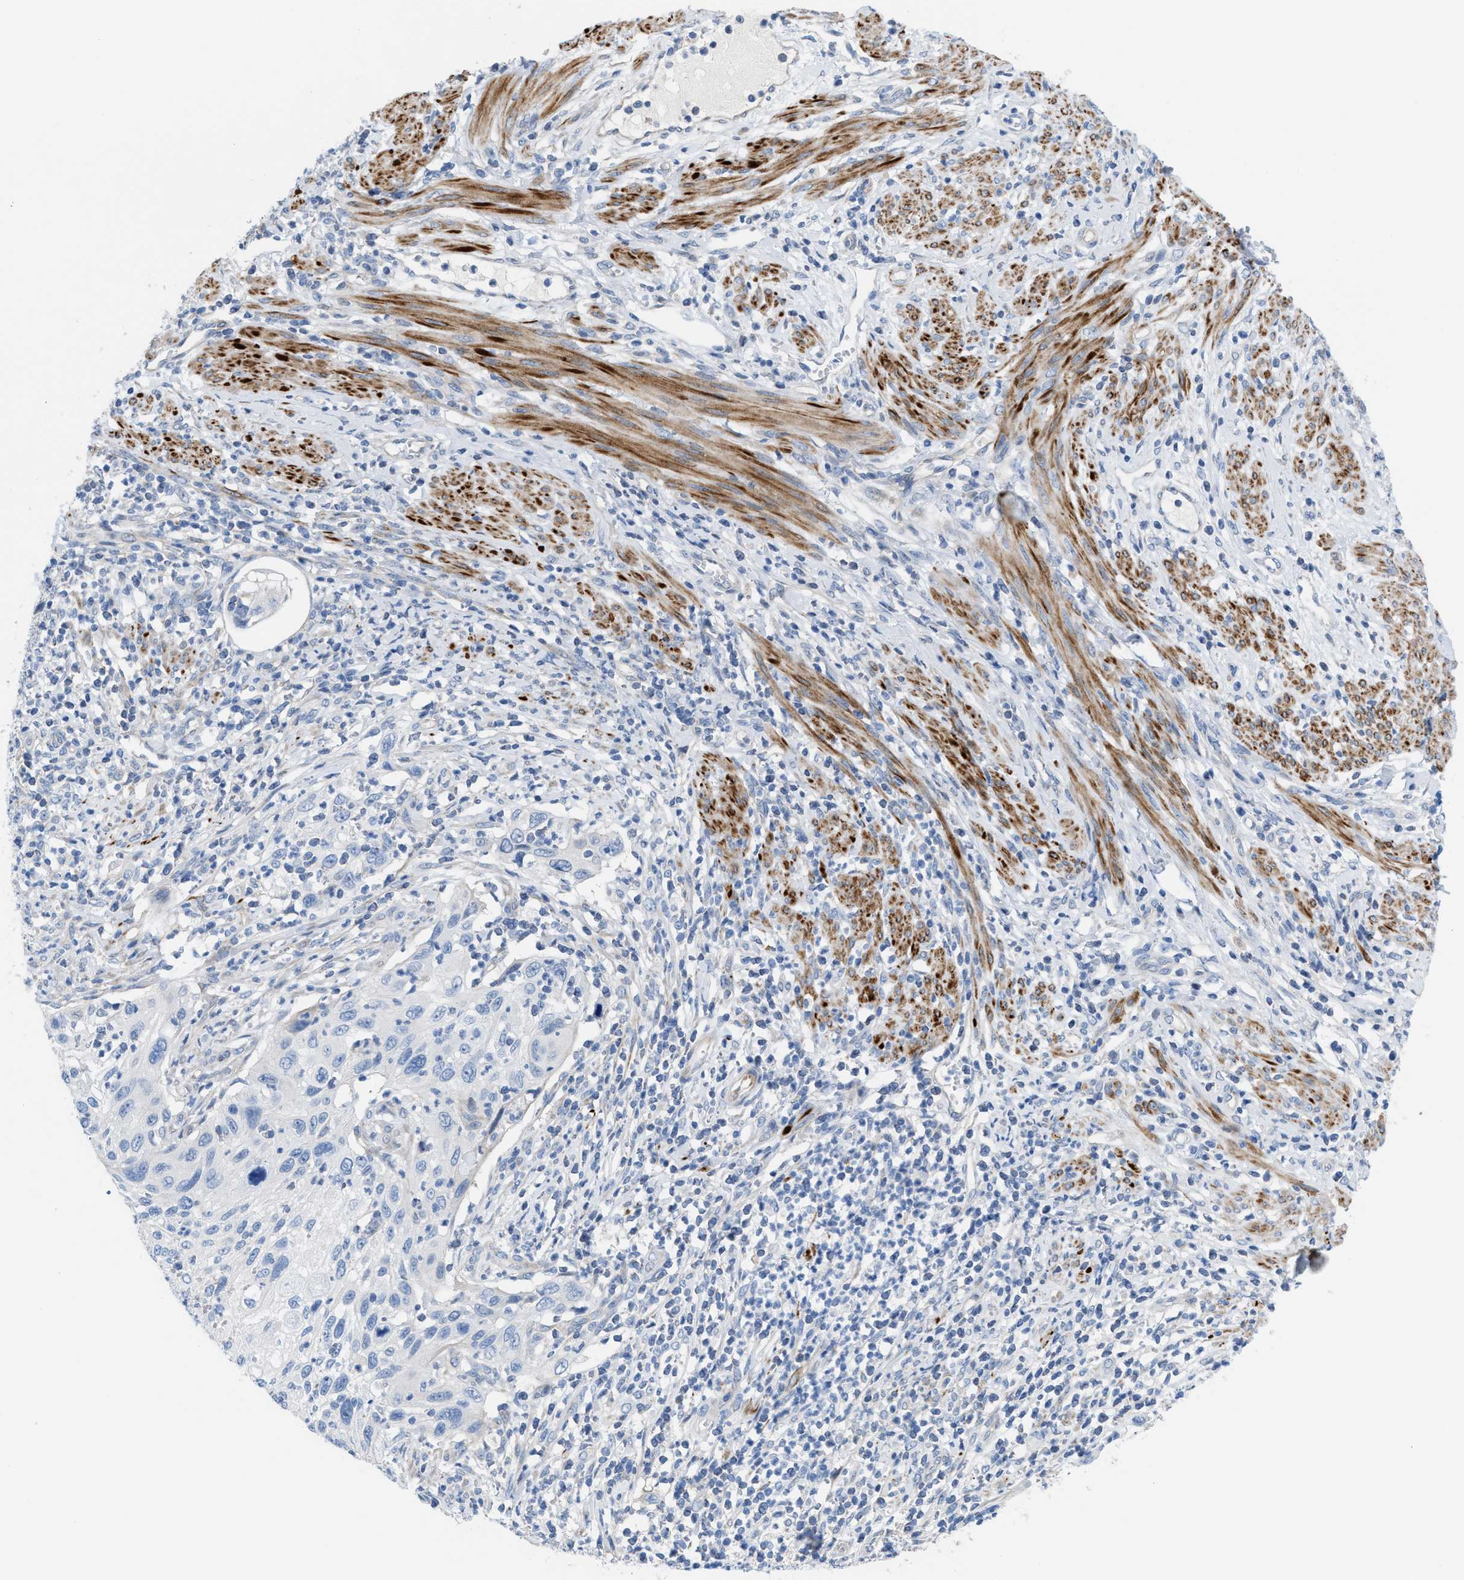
{"staining": {"intensity": "negative", "quantity": "none", "location": "none"}, "tissue": "cervical cancer", "cell_type": "Tumor cells", "image_type": "cancer", "snomed": [{"axis": "morphology", "description": "Squamous cell carcinoma, NOS"}, {"axis": "topography", "description": "Cervix"}], "caption": "Cervical squamous cell carcinoma was stained to show a protein in brown. There is no significant expression in tumor cells.", "gene": "MPP3", "patient": {"sex": "female", "age": 70}}